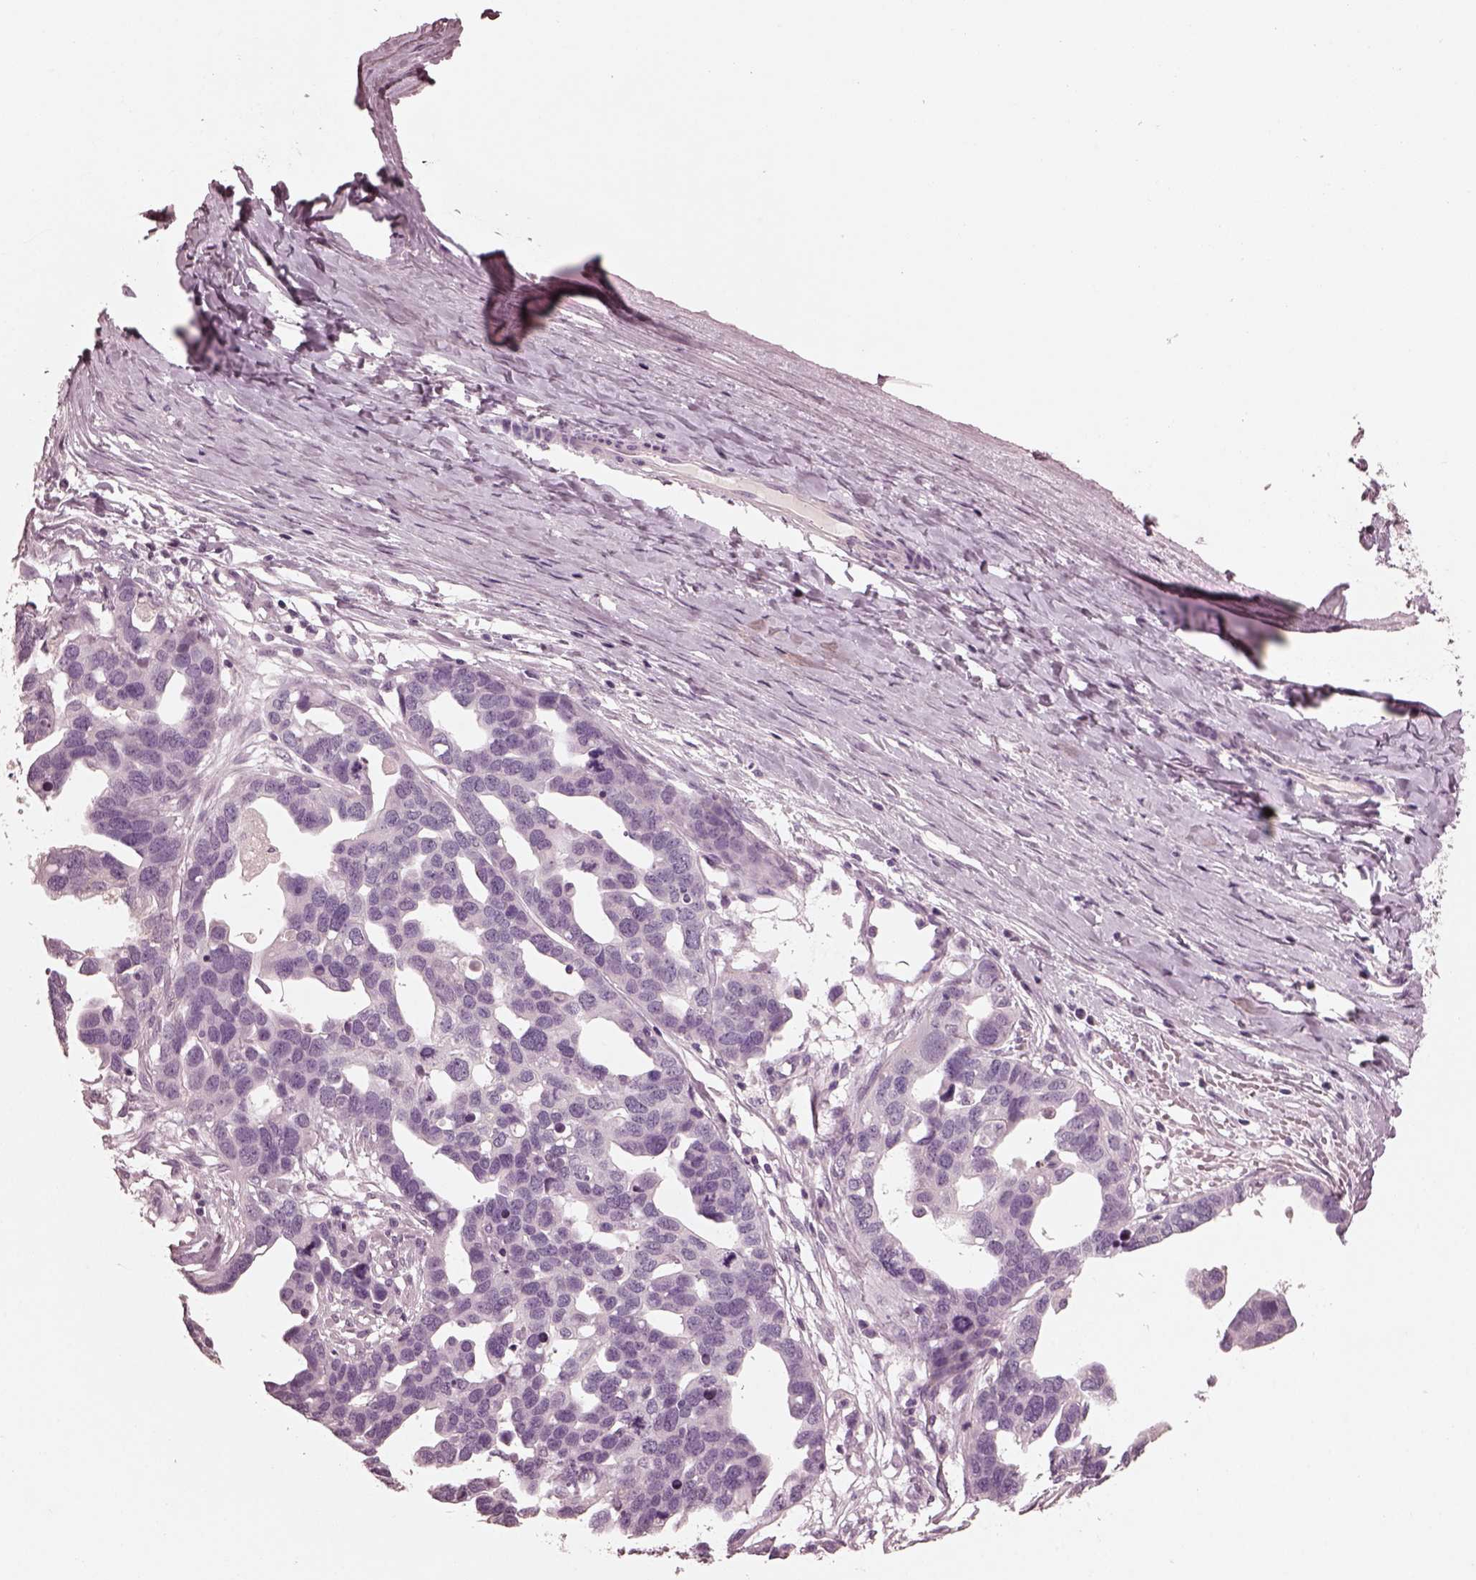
{"staining": {"intensity": "negative", "quantity": "none", "location": "none"}, "tissue": "ovarian cancer", "cell_type": "Tumor cells", "image_type": "cancer", "snomed": [{"axis": "morphology", "description": "Cystadenocarcinoma, serous, NOS"}, {"axis": "topography", "description": "Ovary"}], "caption": "Tumor cells show no significant expression in ovarian serous cystadenocarcinoma.", "gene": "CGA", "patient": {"sex": "female", "age": 54}}